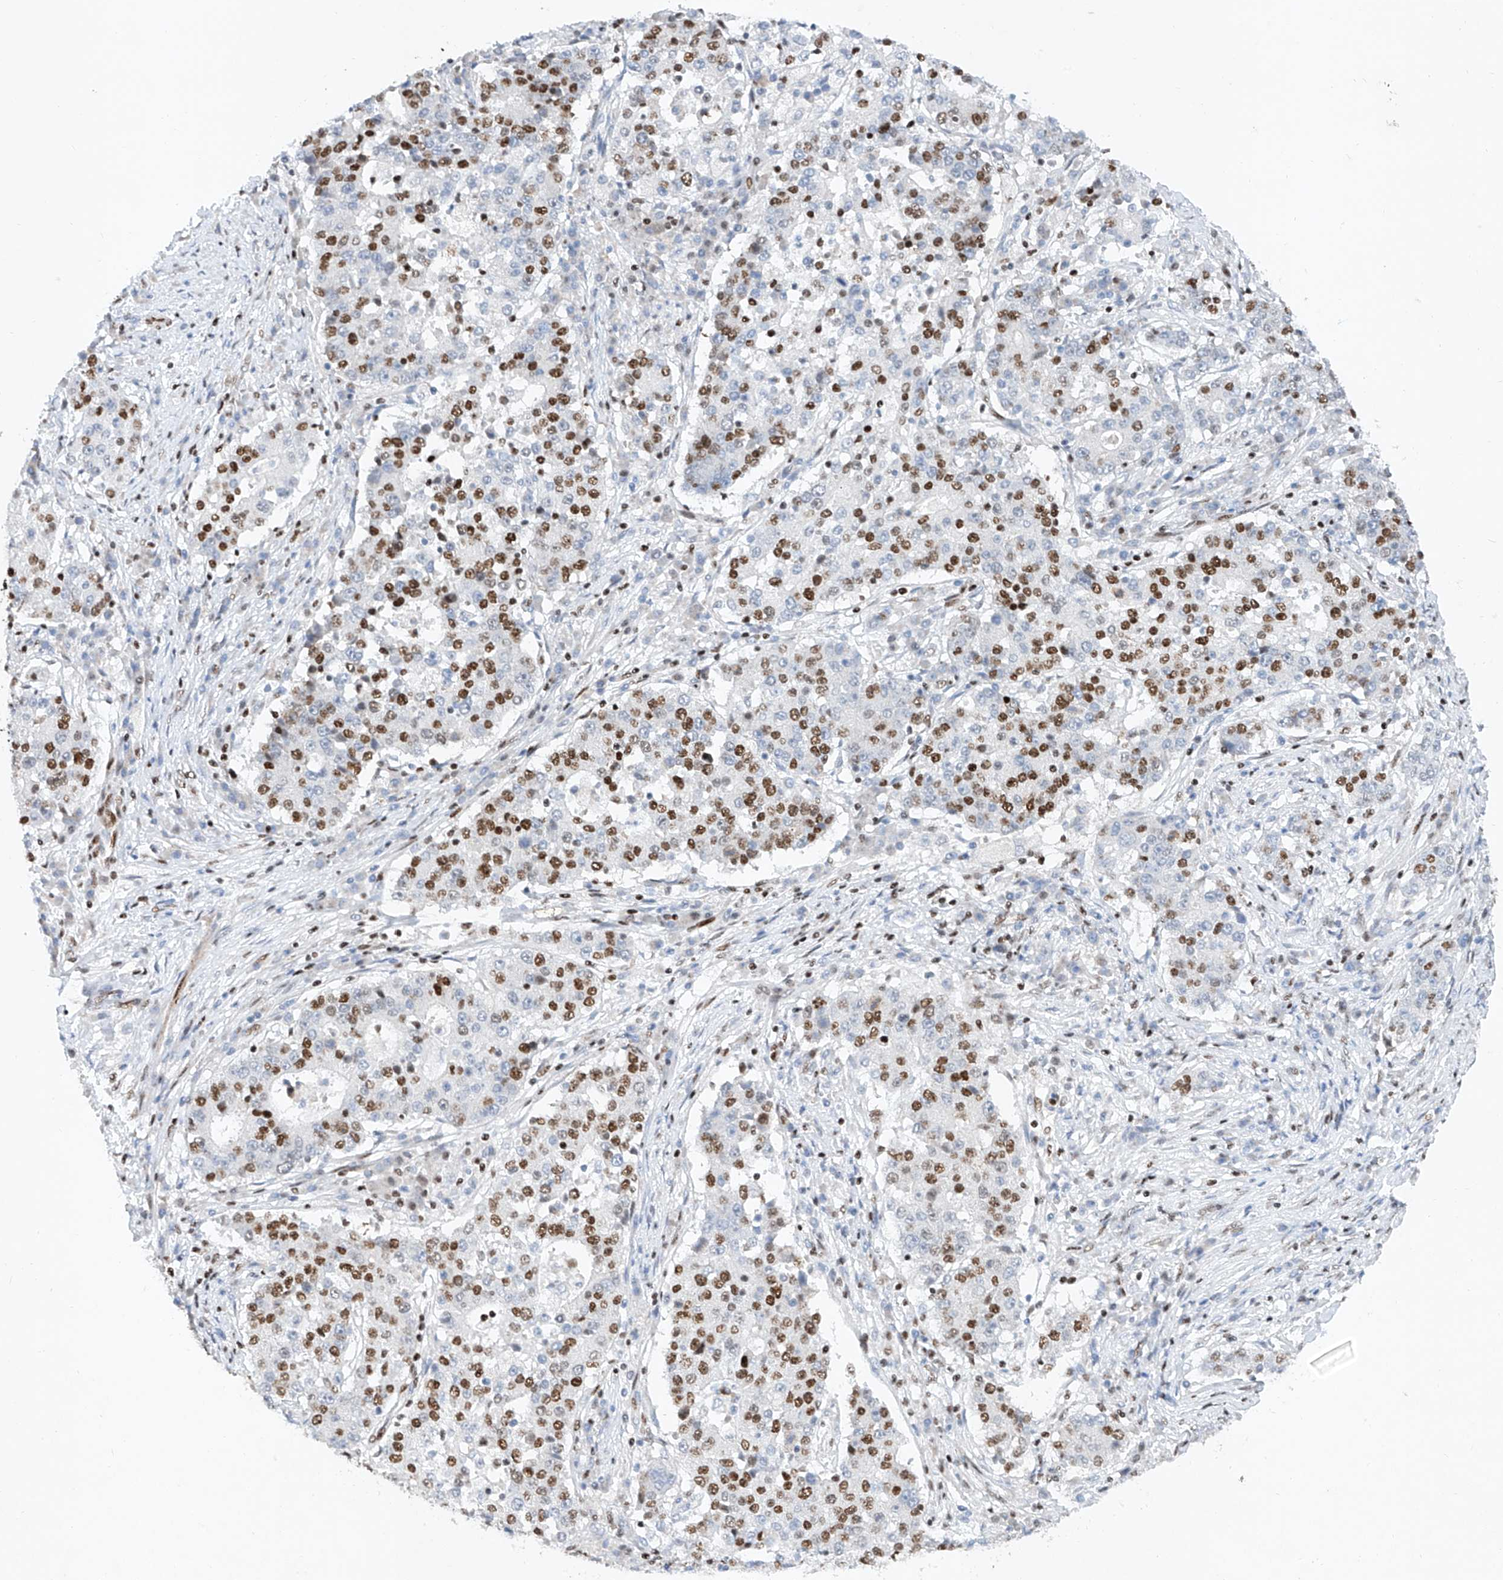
{"staining": {"intensity": "moderate", "quantity": "25%-75%", "location": "nuclear"}, "tissue": "stomach cancer", "cell_type": "Tumor cells", "image_type": "cancer", "snomed": [{"axis": "morphology", "description": "Adenocarcinoma, NOS"}, {"axis": "topography", "description": "Stomach"}], "caption": "Human stomach cancer stained for a protein (brown) shows moderate nuclear positive staining in about 25%-75% of tumor cells.", "gene": "TAF4", "patient": {"sex": "male", "age": 59}}